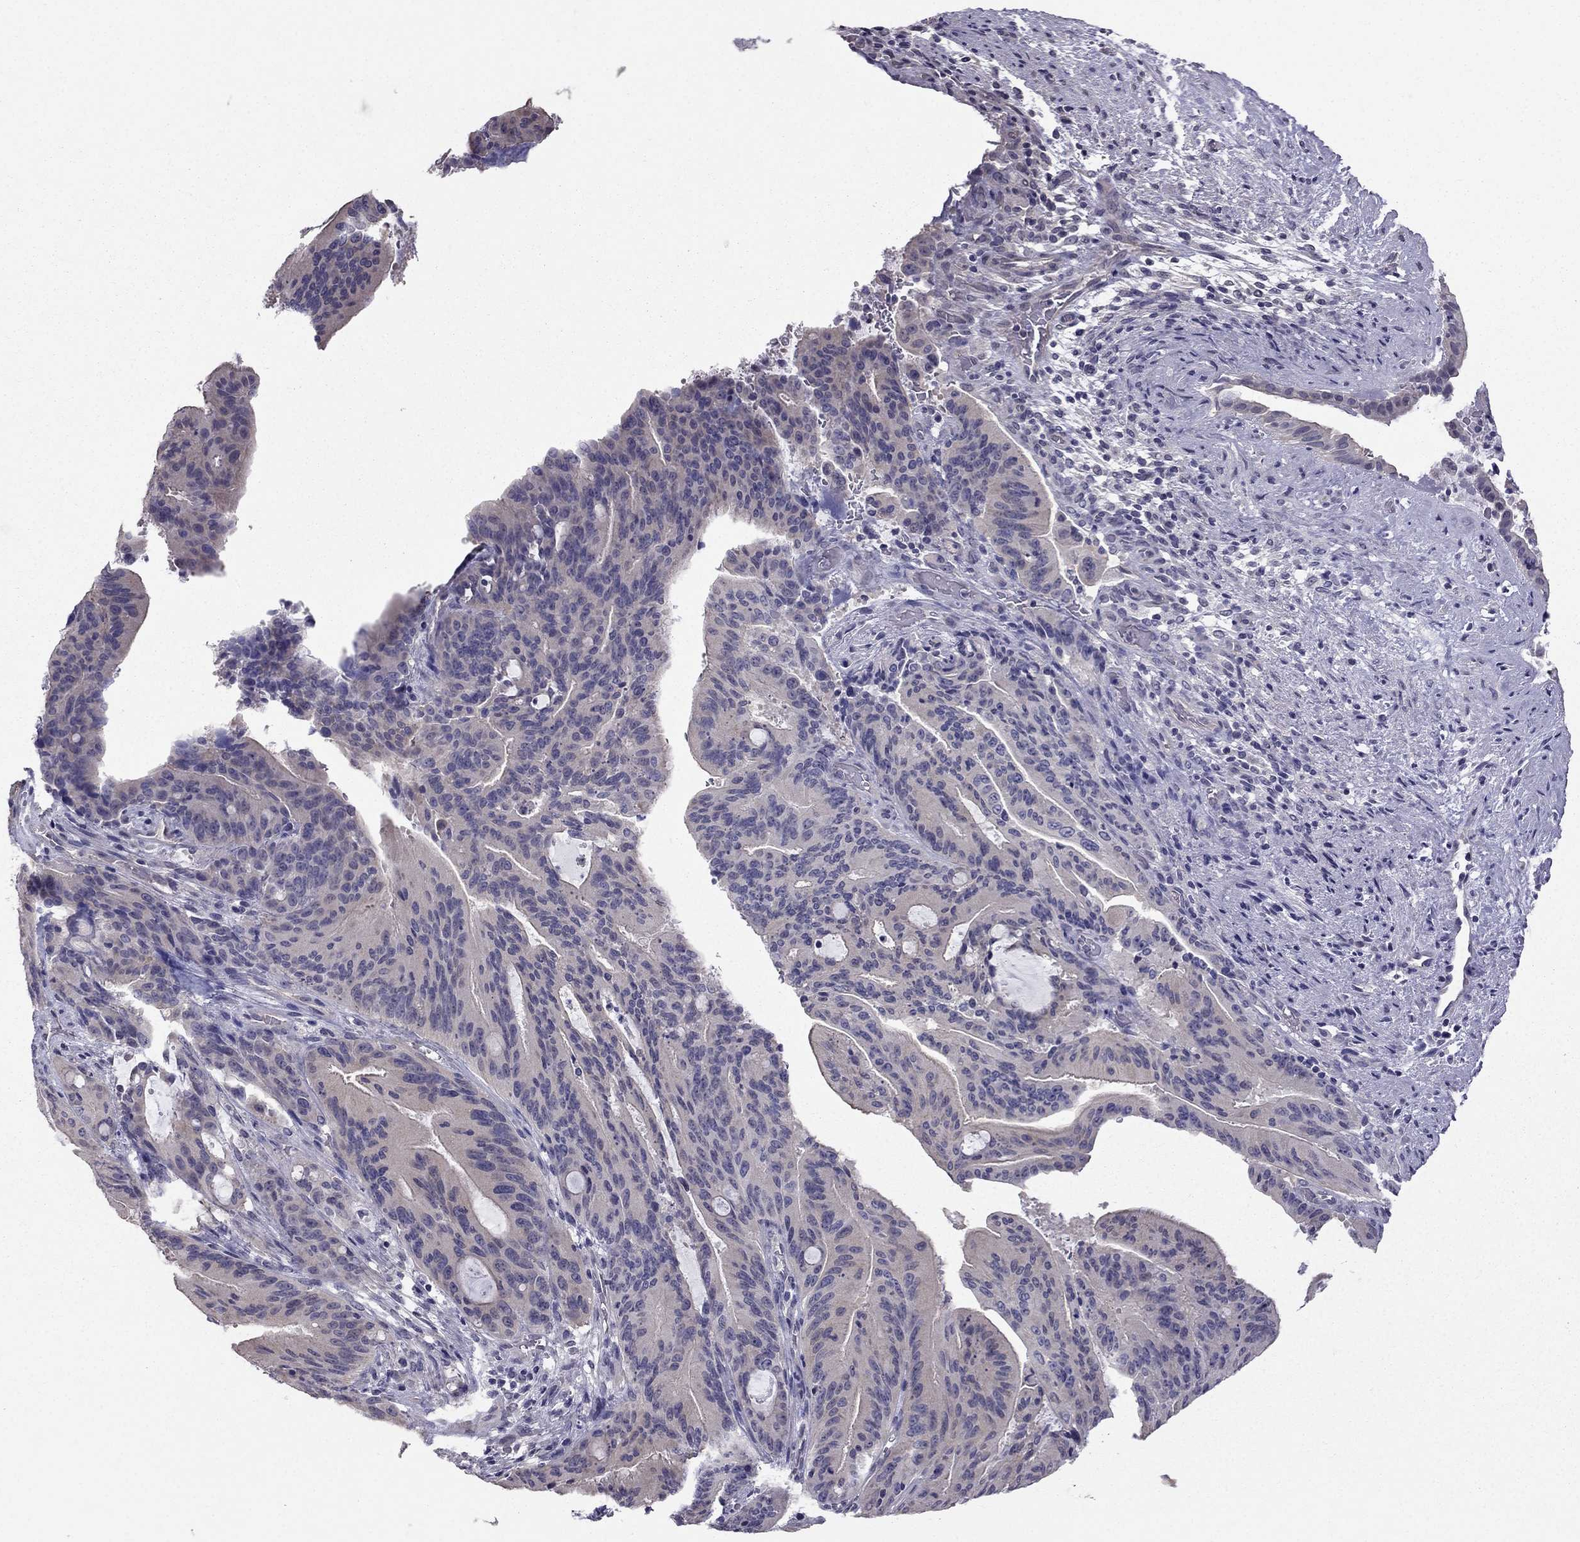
{"staining": {"intensity": "weak", "quantity": "<25%", "location": "cytoplasmic/membranous"}, "tissue": "liver cancer", "cell_type": "Tumor cells", "image_type": "cancer", "snomed": [{"axis": "morphology", "description": "Cholangiocarcinoma"}, {"axis": "topography", "description": "Liver"}], "caption": "The image exhibits no staining of tumor cells in liver cancer.", "gene": "HSFX1", "patient": {"sex": "female", "age": 73}}